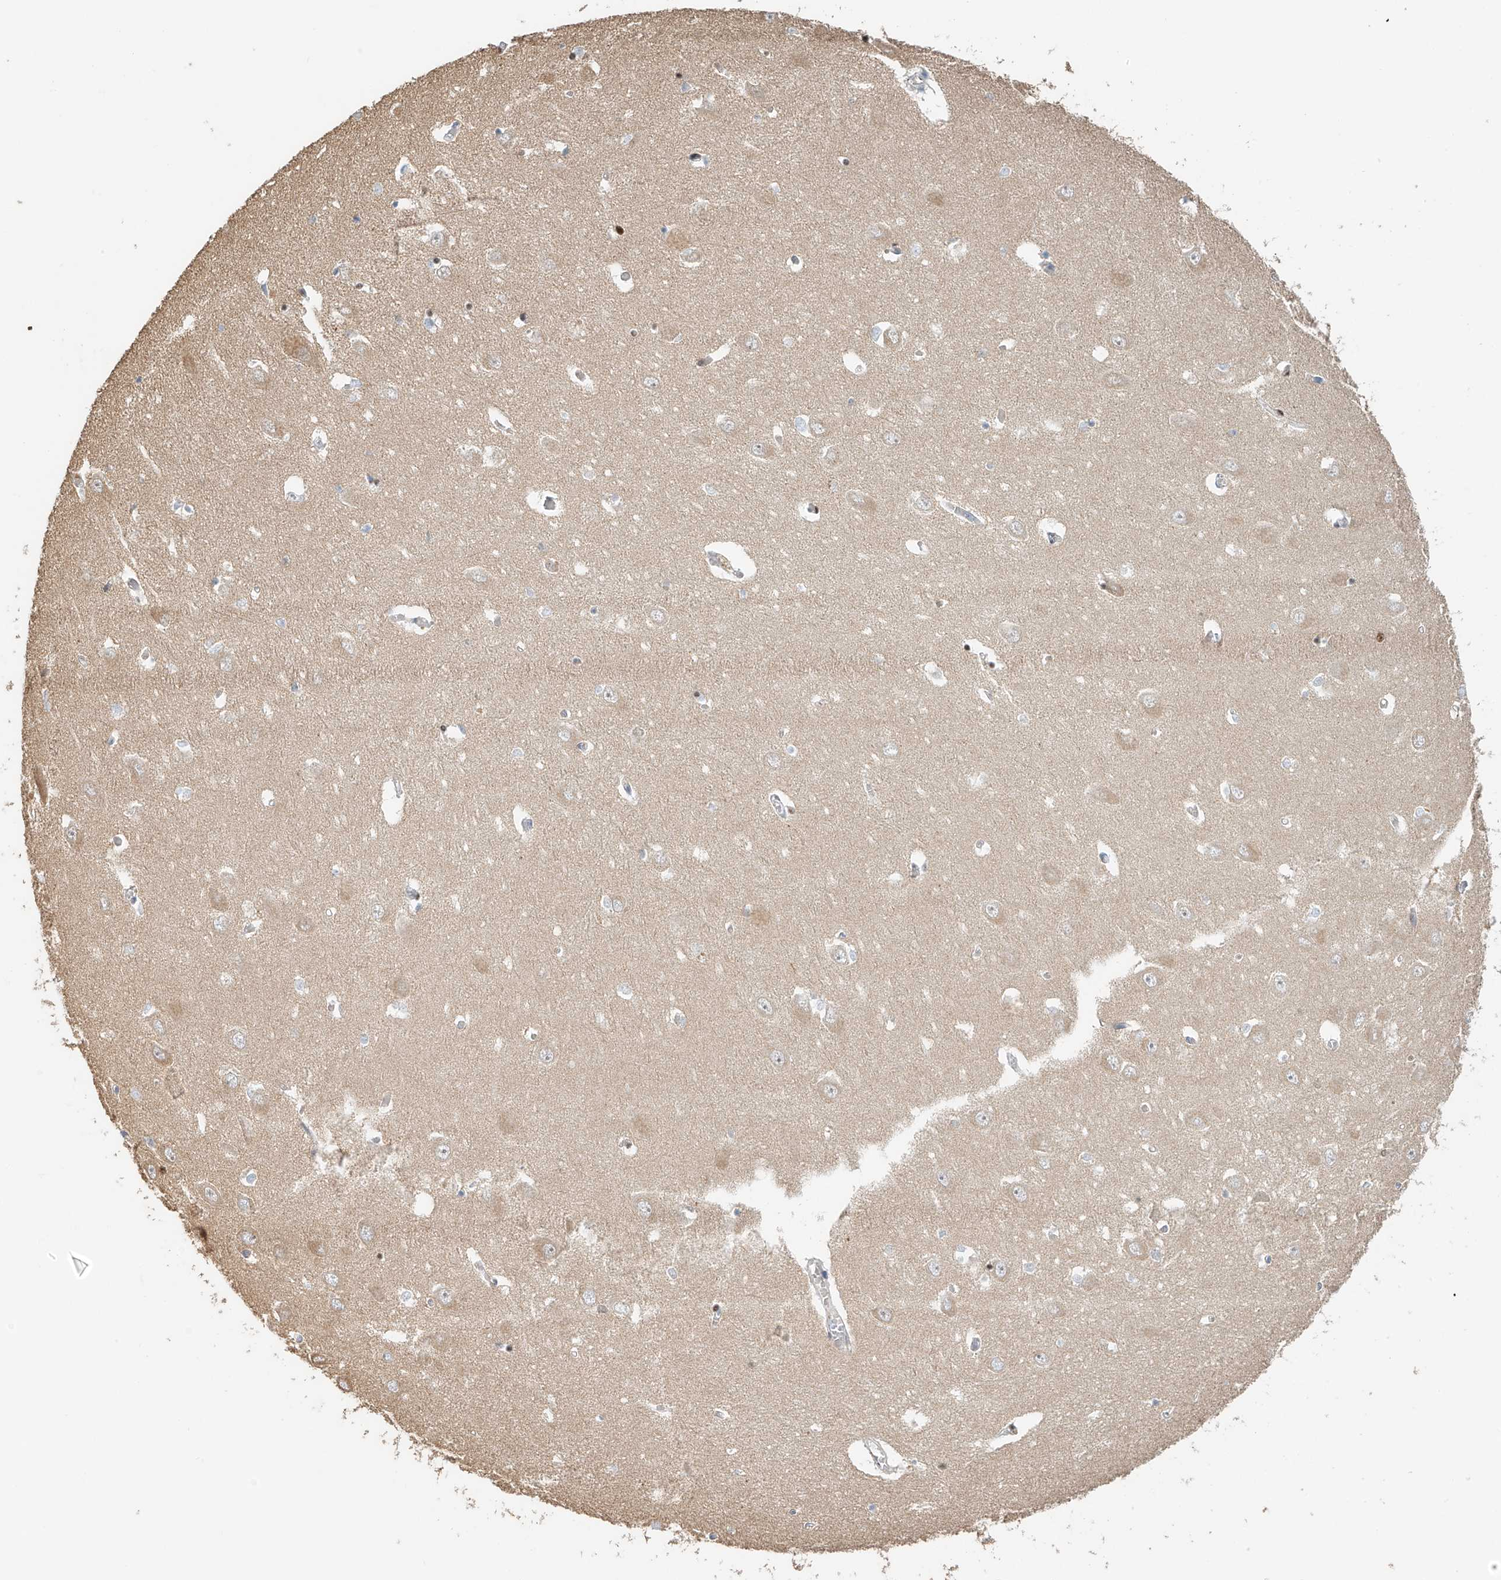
{"staining": {"intensity": "strong", "quantity": "<25%", "location": "nuclear"}, "tissue": "hippocampus", "cell_type": "Glial cells", "image_type": "normal", "snomed": [{"axis": "morphology", "description": "Normal tissue, NOS"}, {"axis": "topography", "description": "Hippocampus"}], "caption": "DAB immunohistochemical staining of benign hippocampus reveals strong nuclear protein positivity in approximately <25% of glial cells.", "gene": "ZNF514", "patient": {"sex": "male", "age": 70}}